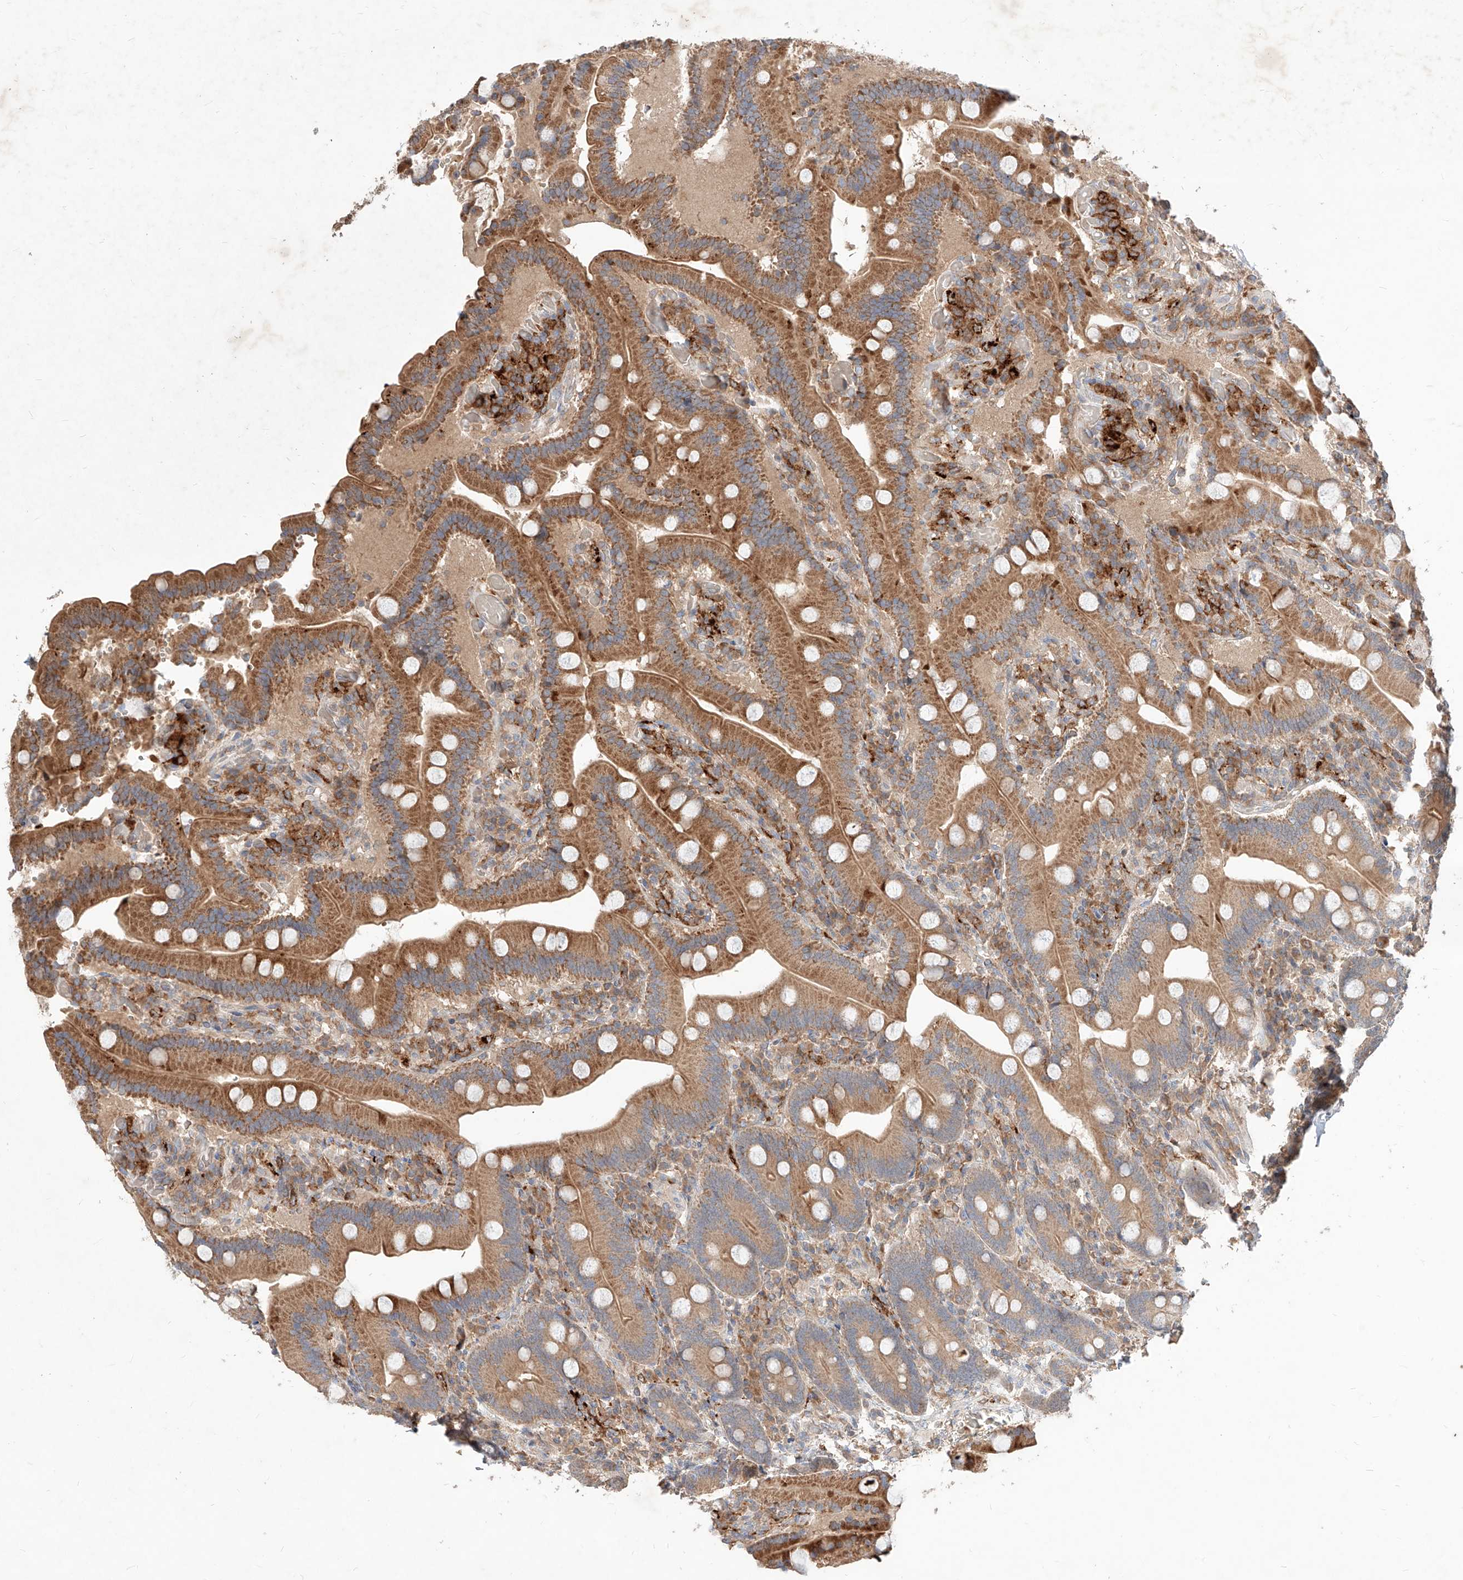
{"staining": {"intensity": "strong", "quantity": ">75%", "location": "cytoplasmic/membranous"}, "tissue": "duodenum", "cell_type": "Glandular cells", "image_type": "normal", "snomed": [{"axis": "morphology", "description": "Normal tissue, NOS"}, {"axis": "topography", "description": "Duodenum"}], "caption": "High-power microscopy captured an immunohistochemistry (IHC) histopathology image of unremarkable duodenum, revealing strong cytoplasmic/membranous expression in approximately >75% of glandular cells.", "gene": "TSNAX", "patient": {"sex": "female", "age": 62}}